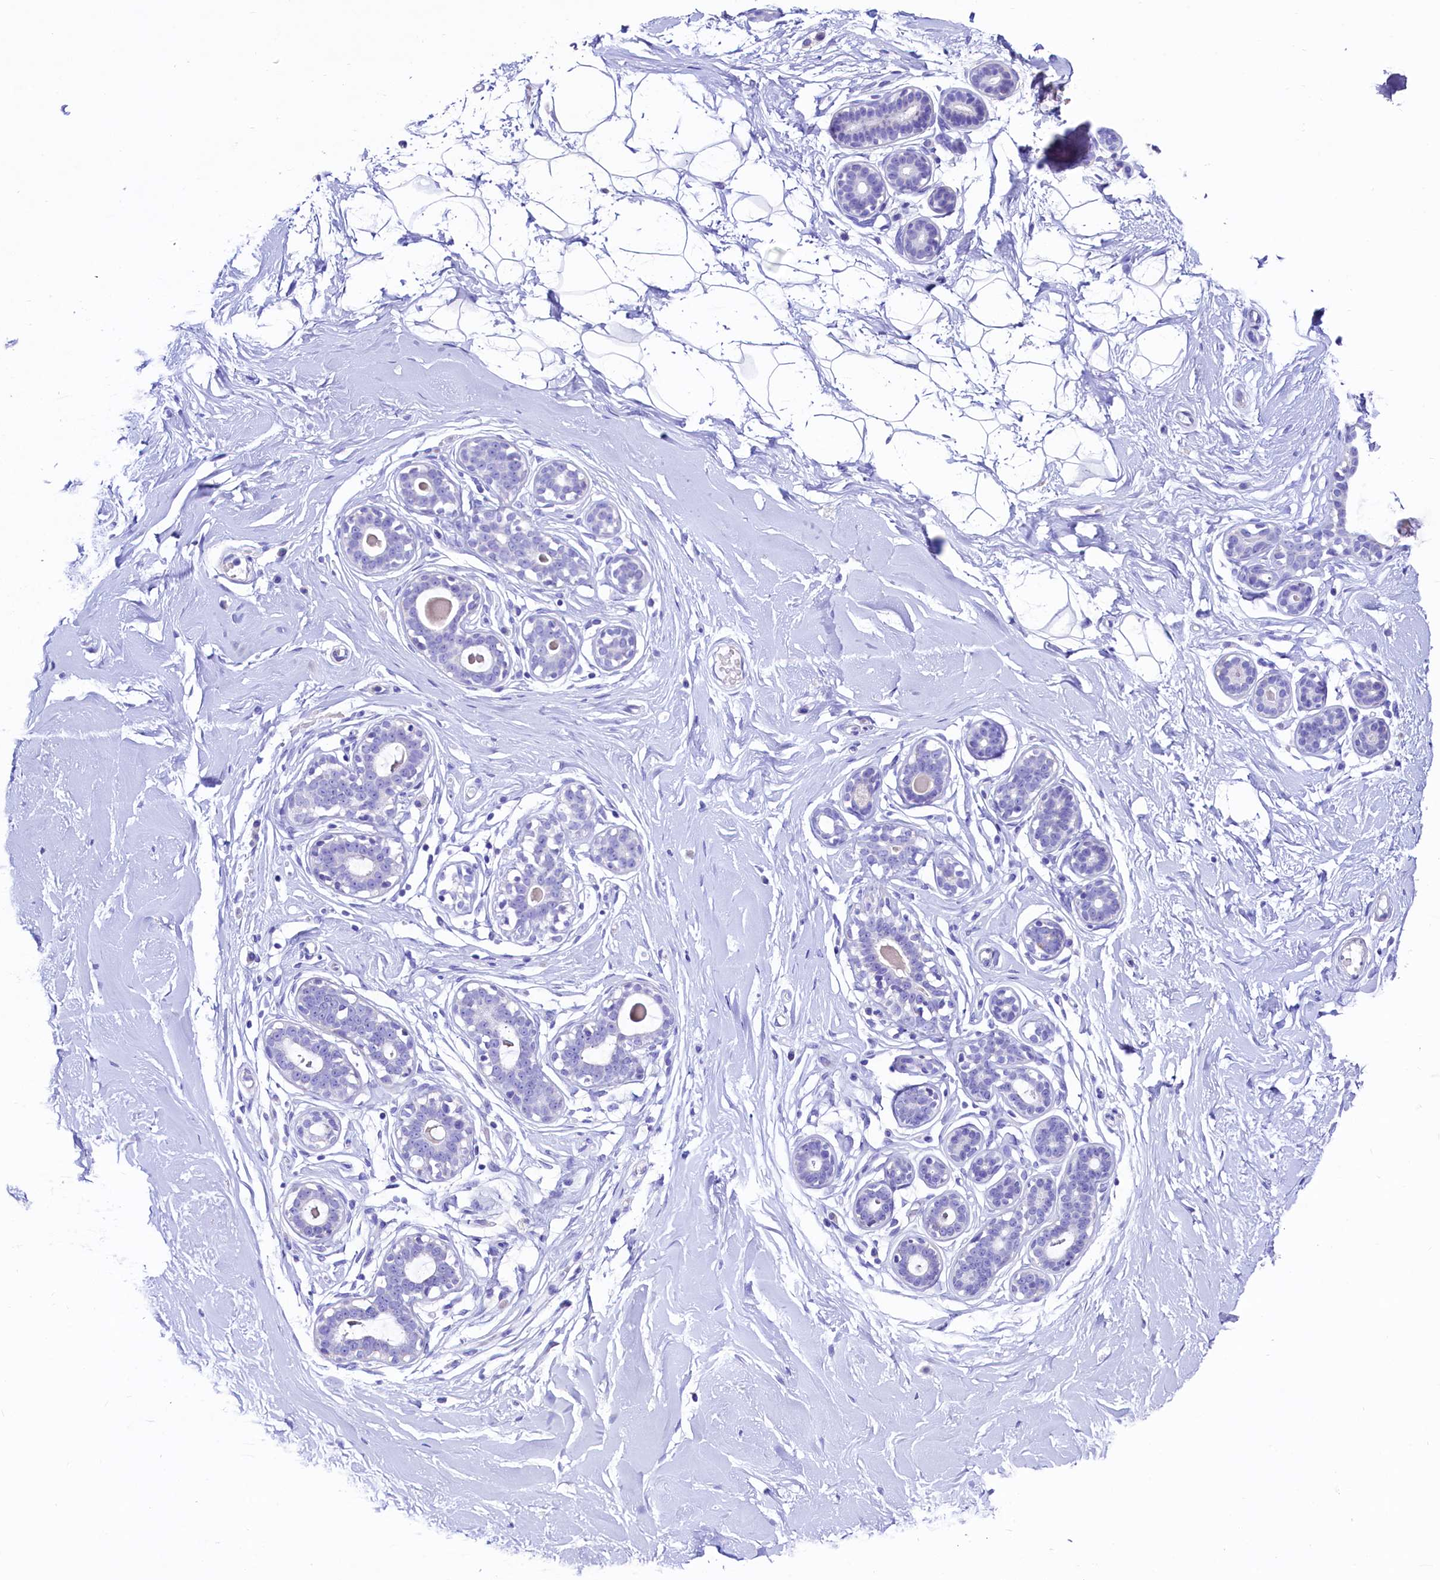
{"staining": {"intensity": "negative", "quantity": "none", "location": "none"}, "tissue": "breast", "cell_type": "Adipocytes", "image_type": "normal", "snomed": [{"axis": "morphology", "description": "Normal tissue, NOS"}, {"axis": "morphology", "description": "Adenoma, NOS"}, {"axis": "topography", "description": "Breast"}], "caption": "Breast stained for a protein using immunohistochemistry exhibits no positivity adipocytes.", "gene": "RBP3", "patient": {"sex": "female", "age": 23}}